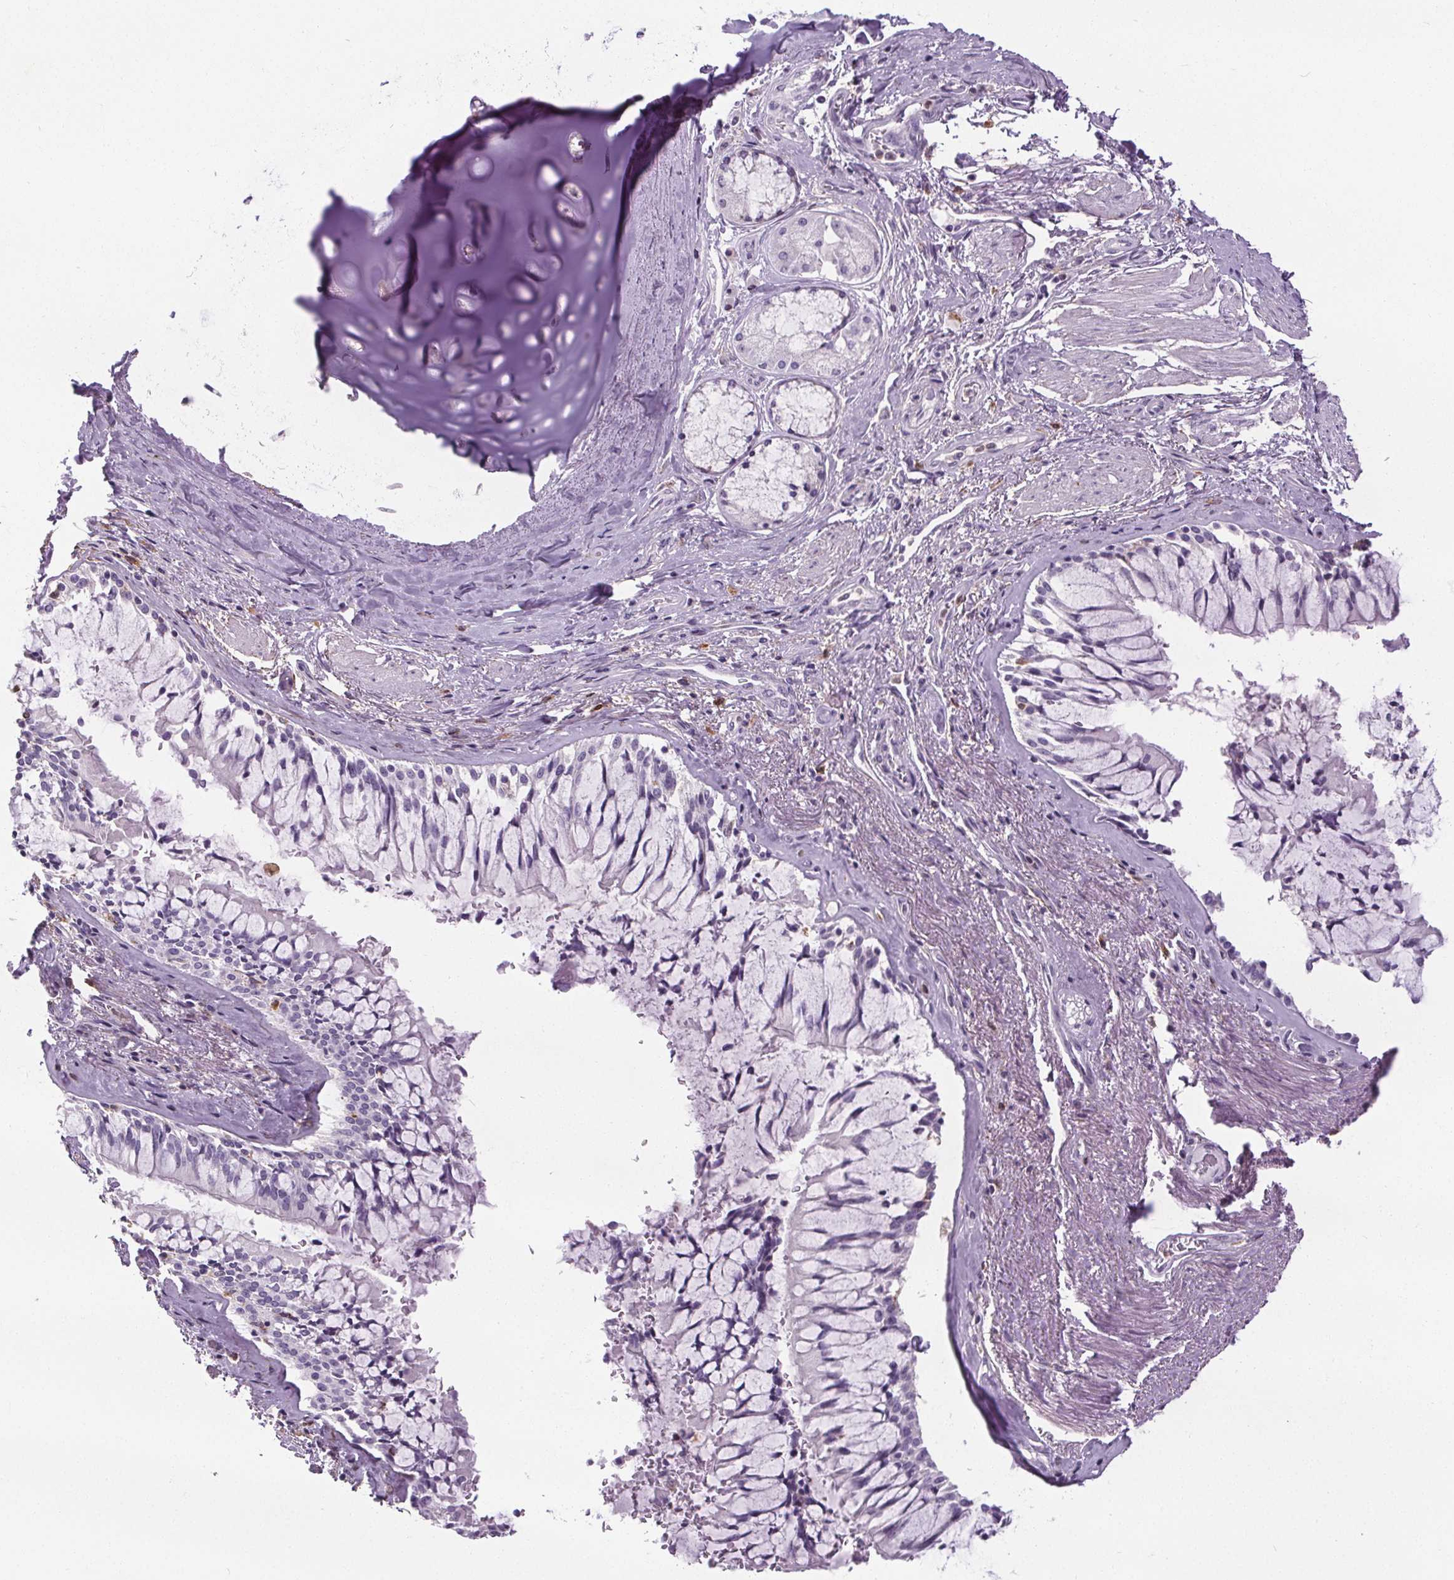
{"staining": {"intensity": "negative", "quantity": "none", "location": "none"}, "tissue": "adipose tissue", "cell_type": "Adipocytes", "image_type": "normal", "snomed": [{"axis": "morphology", "description": "Normal tissue, NOS"}, {"axis": "topography", "description": "Cartilage tissue"}, {"axis": "topography", "description": "Bronchus"}], "caption": "Protein analysis of unremarkable adipose tissue shows no significant staining in adipocytes.", "gene": "TMEM240", "patient": {"sex": "male", "age": 64}}